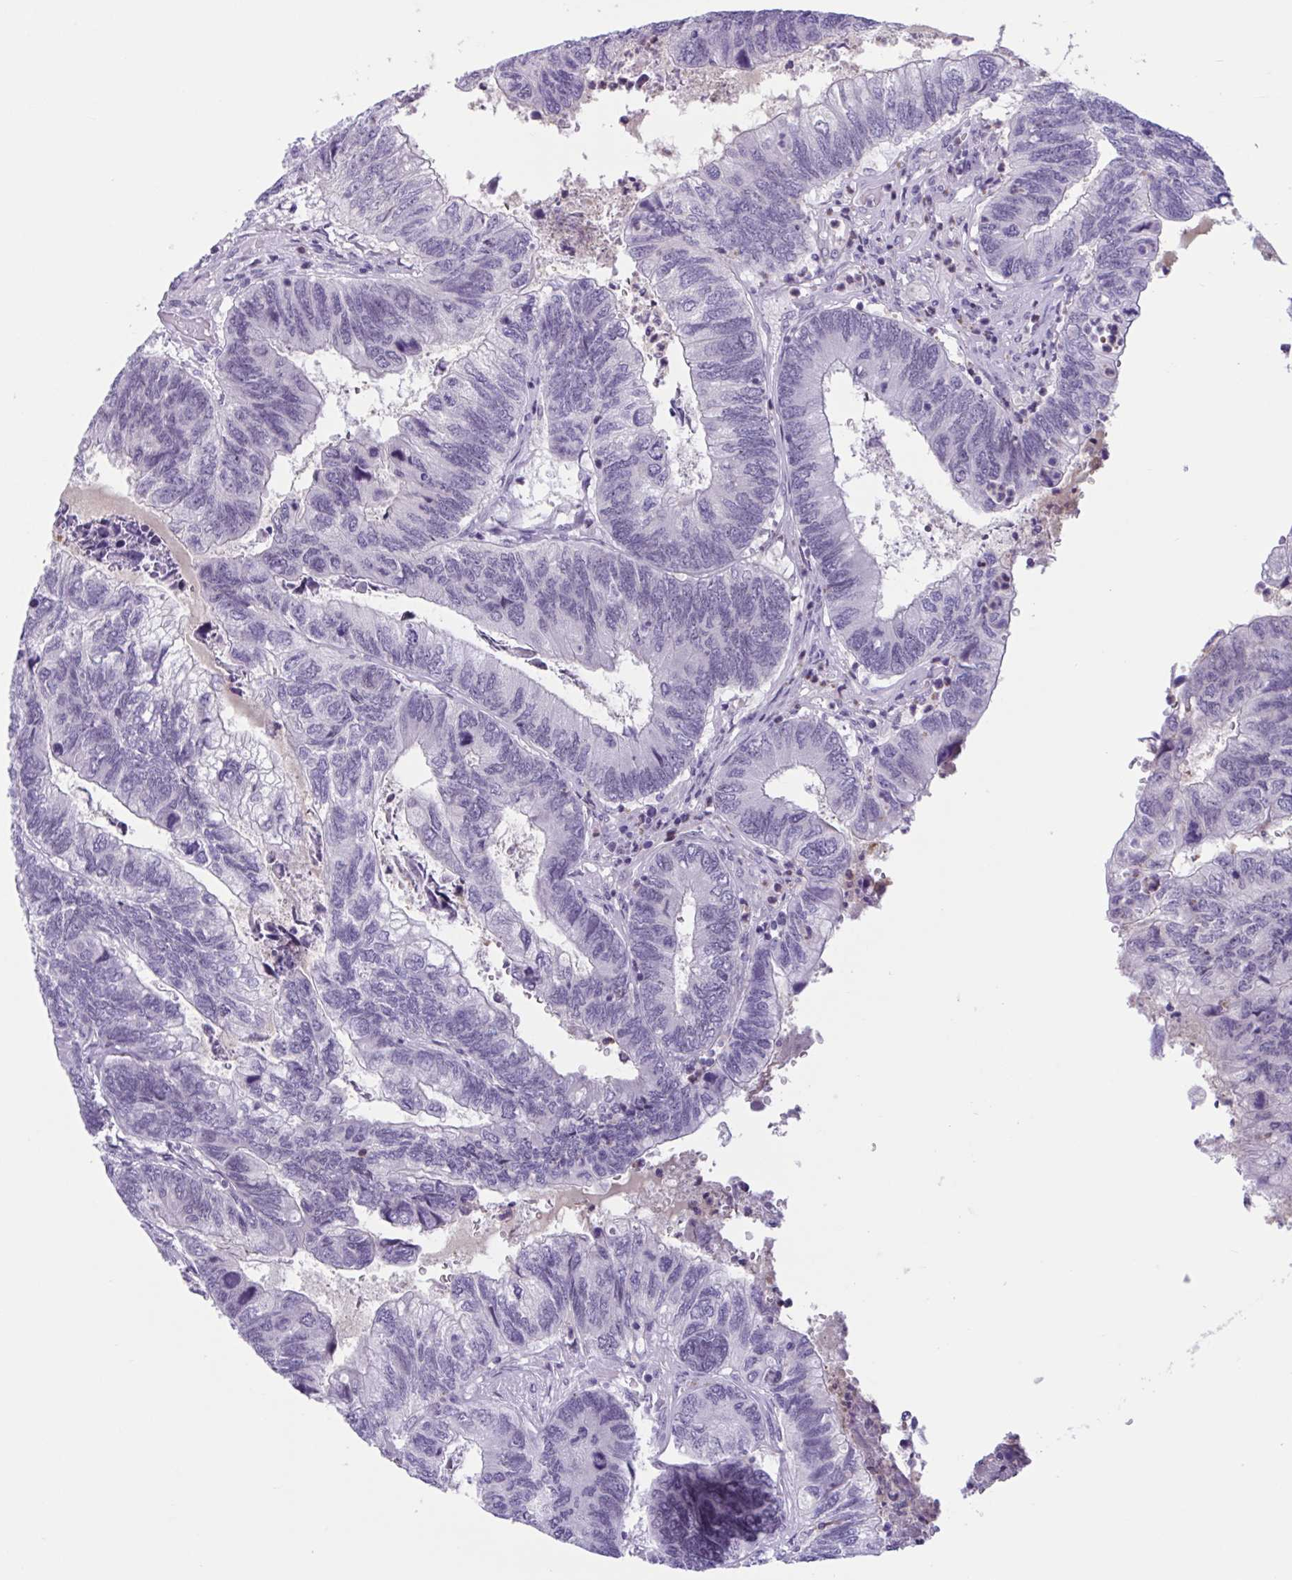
{"staining": {"intensity": "negative", "quantity": "none", "location": "none"}, "tissue": "colorectal cancer", "cell_type": "Tumor cells", "image_type": "cancer", "snomed": [{"axis": "morphology", "description": "Adenocarcinoma, NOS"}, {"axis": "topography", "description": "Colon"}], "caption": "Tumor cells show no significant protein expression in adenocarcinoma (colorectal). (Immunohistochemistry (ihc), brightfield microscopy, high magnification).", "gene": "WNT9B", "patient": {"sex": "female", "age": 67}}